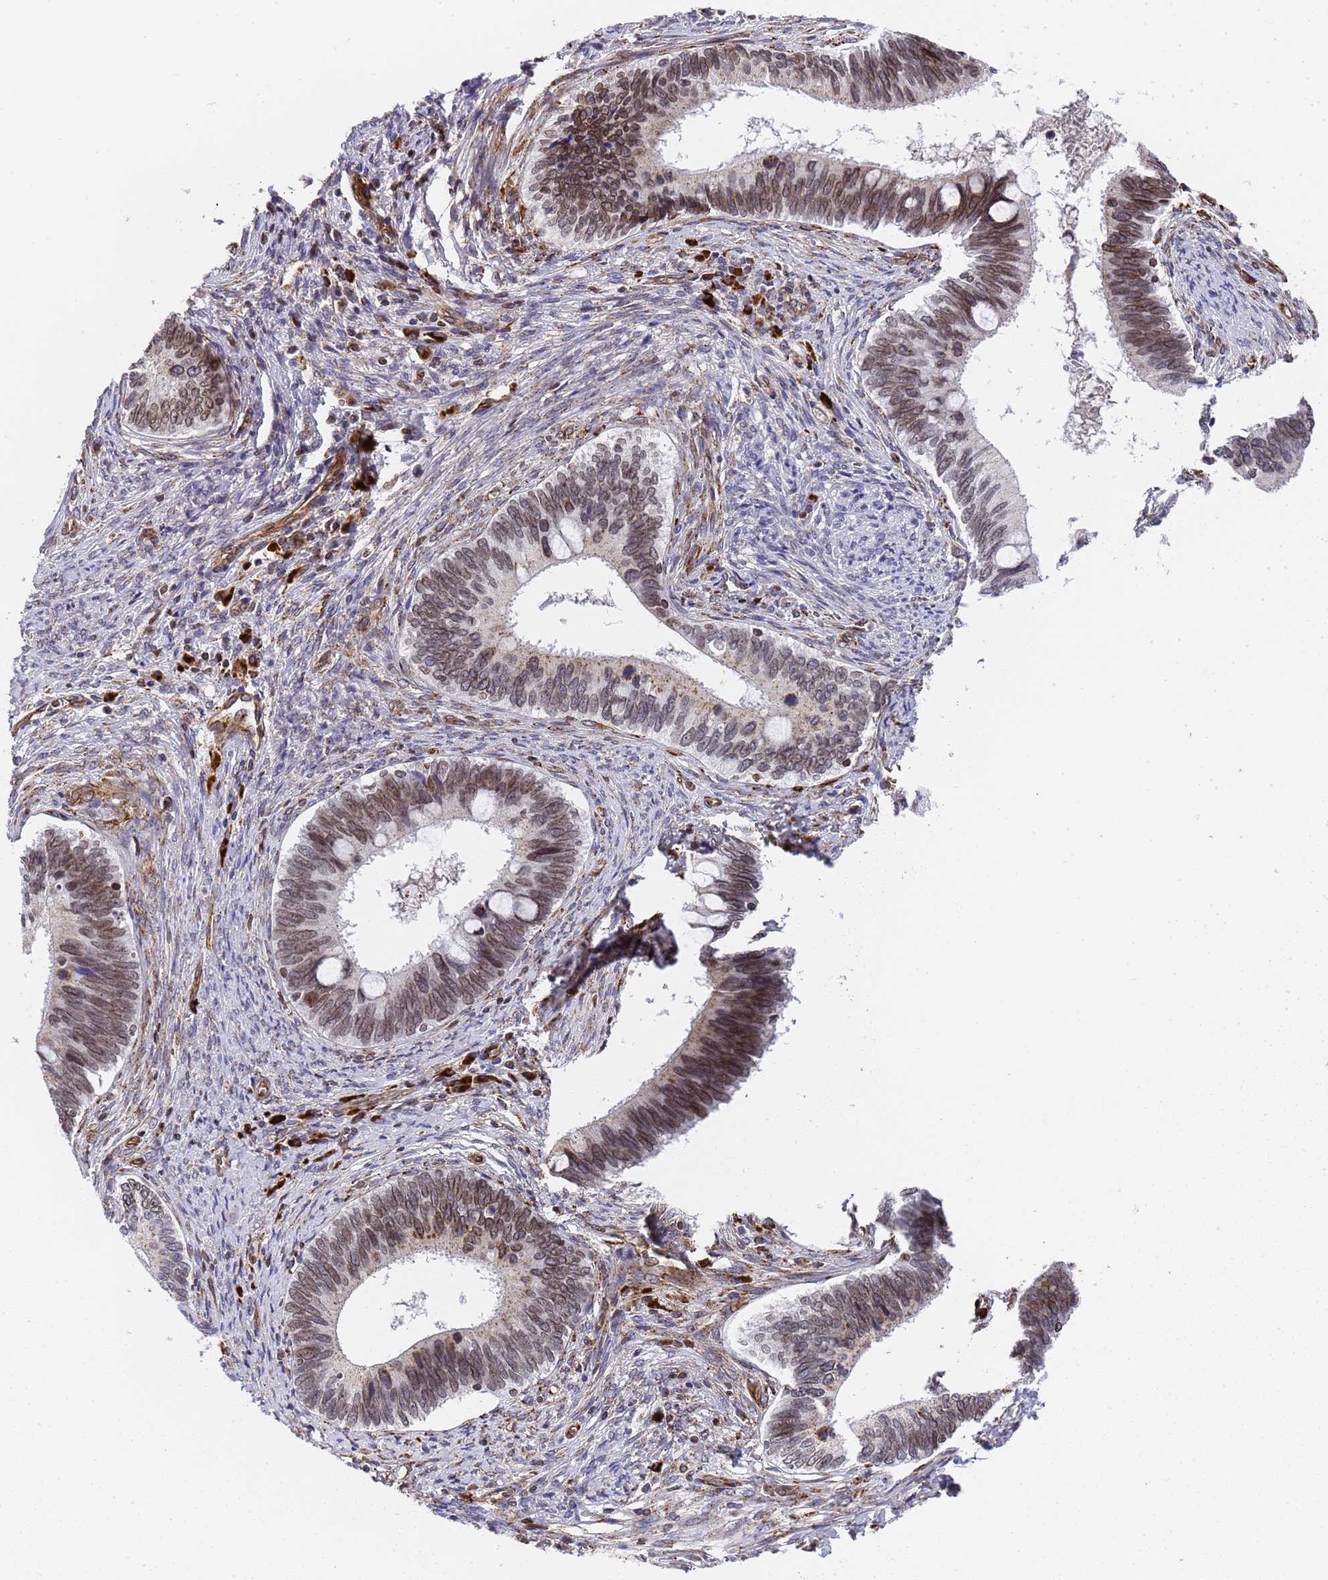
{"staining": {"intensity": "moderate", "quantity": "25%-75%", "location": "cytoplasmic/membranous,nuclear"}, "tissue": "cervical cancer", "cell_type": "Tumor cells", "image_type": "cancer", "snomed": [{"axis": "morphology", "description": "Adenocarcinoma, NOS"}, {"axis": "topography", "description": "Cervix"}], "caption": "Immunohistochemistry (IHC) (DAB) staining of adenocarcinoma (cervical) demonstrates moderate cytoplasmic/membranous and nuclear protein expression in about 25%-75% of tumor cells.", "gene": "IGFBP7", "patient": {"sex": "female", "age": 42}}